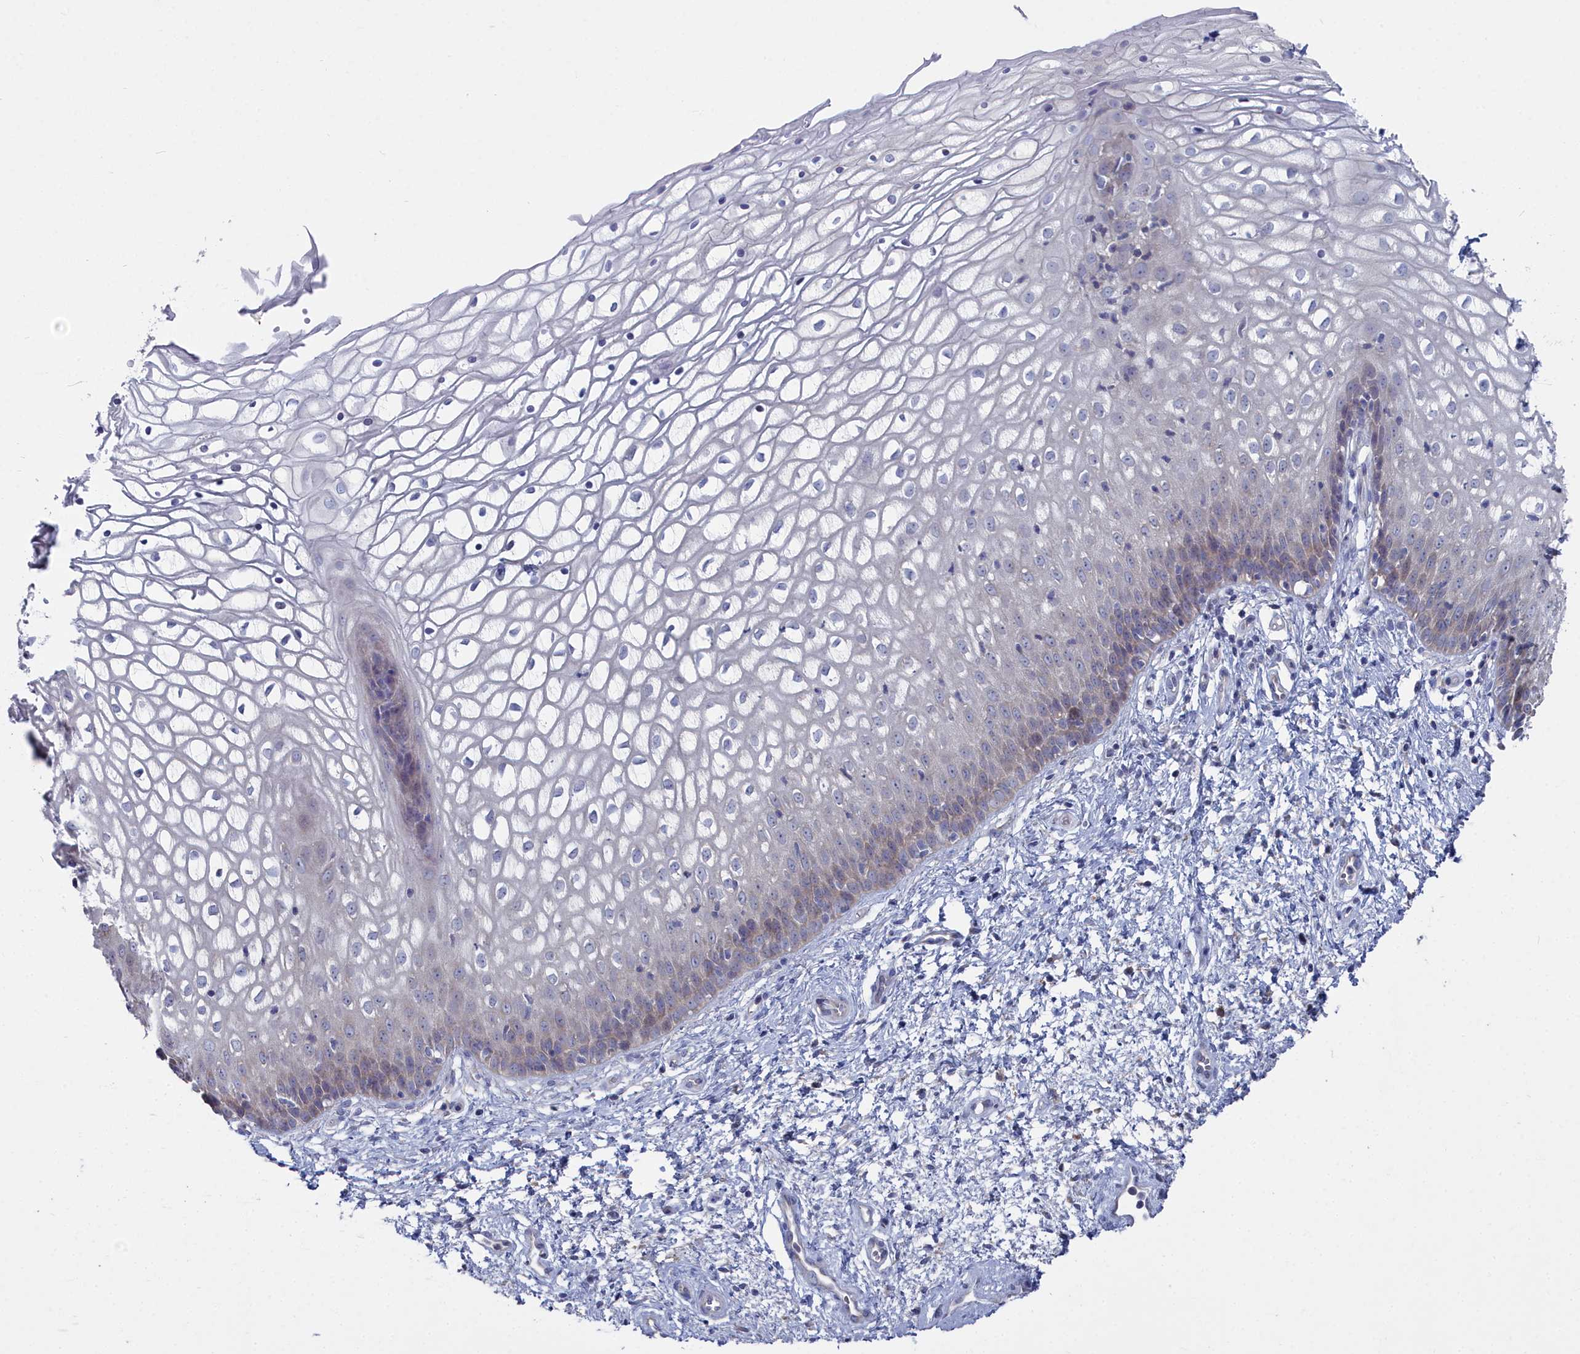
{"staining": {"intensity": "negative", "quantity": "none", "location": "none"}, "tissue": "vagina", "cell_type": "Squamous epithelial cells", "image_type": "normal", "snomed": [{"axis": "morphology", "description": "Normal tissue, NOS"}, {"axis": "topography", "description": "Vagina"}], "caption": "There is no significant expression in squamous epithelial cells of vagina.", "gene": "CCDC149", "patient": {"sex": "female", "age": 34}}